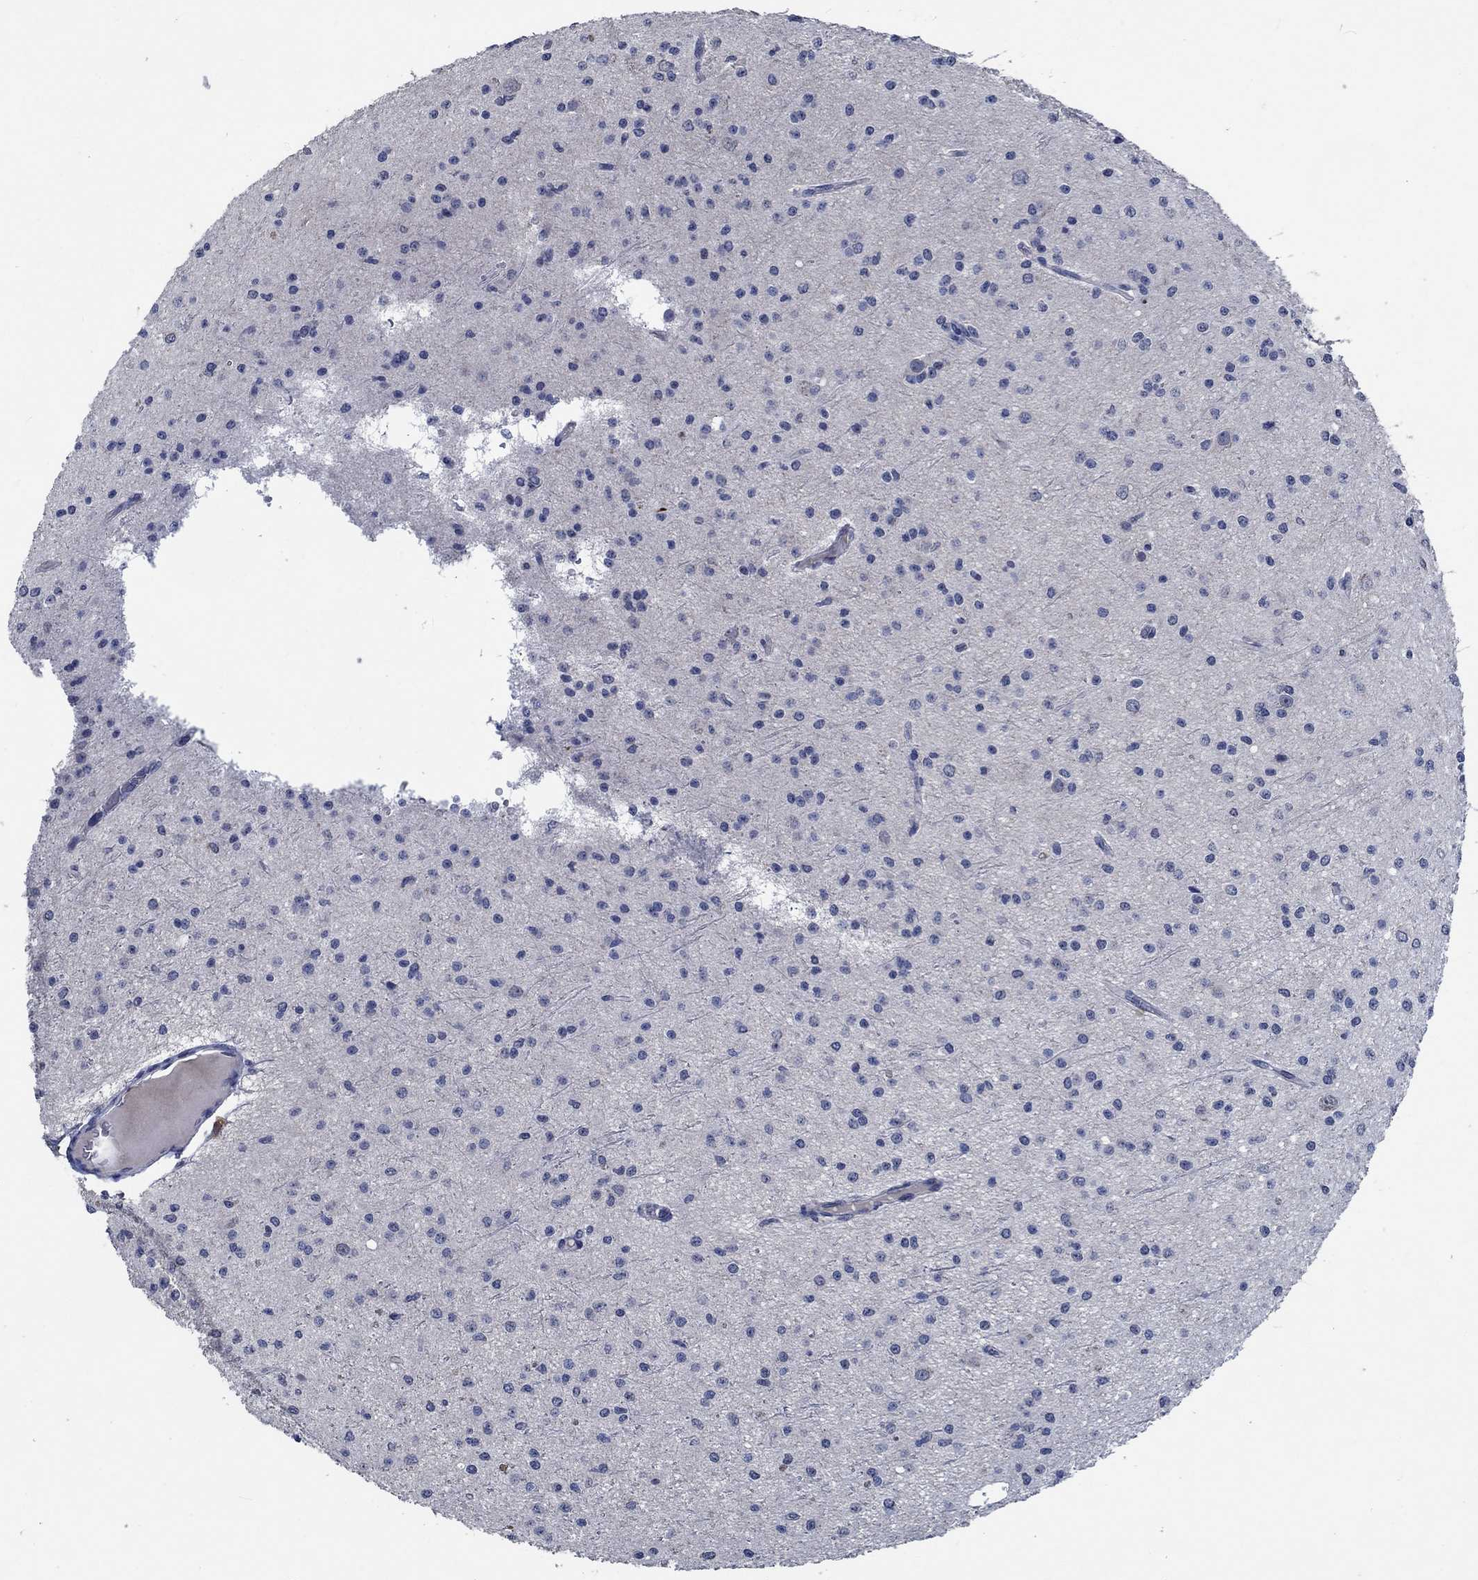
{"staining": {"intensity": "negative", "quantity": "none", "location": "none"}, "tissue": "glioma", "cell_type": "Tumor cells", "image_type": "cancer", "snomed": [{"axis": "morphology", "description": "Glioma, malignant, Low grade"}, {"axis": "topography", "description": "Brain"}], "caption": "Immunohistochemistry photomicrograph of neoplastic tissue: human glioma stained with DAB (3,3'-diaminobenzidine) exhibits no significant protein expression in tumor cells.", "gene": "OBSCN", "patient": {"sex": "male", "age": 27}}